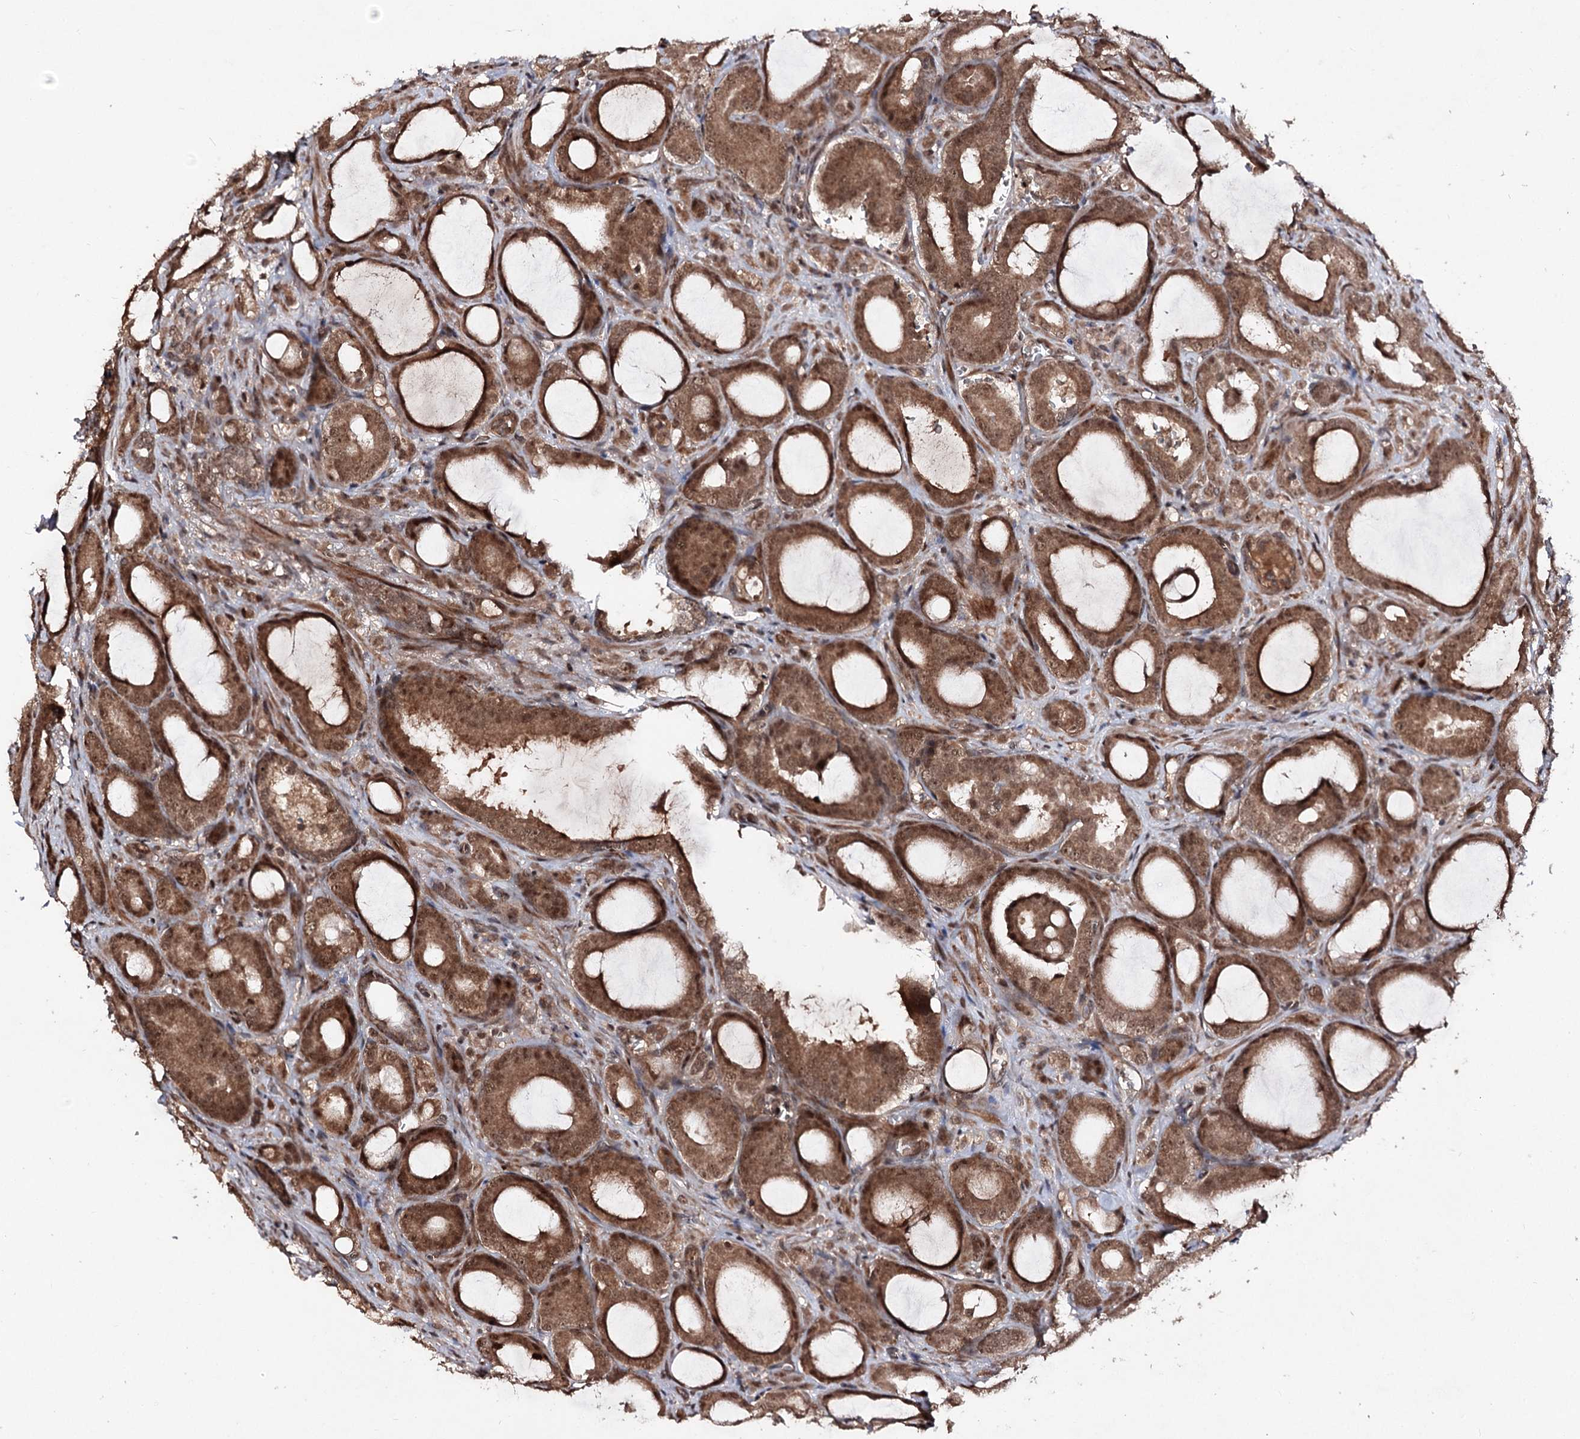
{"staining": {"intensity": "strong", "quantity": ">75%", "location": "cytoplasmic/membranous,nuclear"}, "tissue": "prostate cancer", "cell_type": "Tumor cells", "image_type": "cancer", "snomed": [{"axis": "morphology", "description": "Adenocarcinoma, High grade"}, {"axis": "topography", "description": "Prostate"}], "caption": "IHC histopathology image of neoplastic tissue: human prostate cancer stained using immunohistochemistry reveals high levels of strong protein expression localized specifically in the cytoplasmic/membranous and nuclear of tumor cells, appearing as a cytoplasmic/membranous and nuclear brown color.", "gene": "FAM53B", "patient": {"sex": "male", "age": 72}}